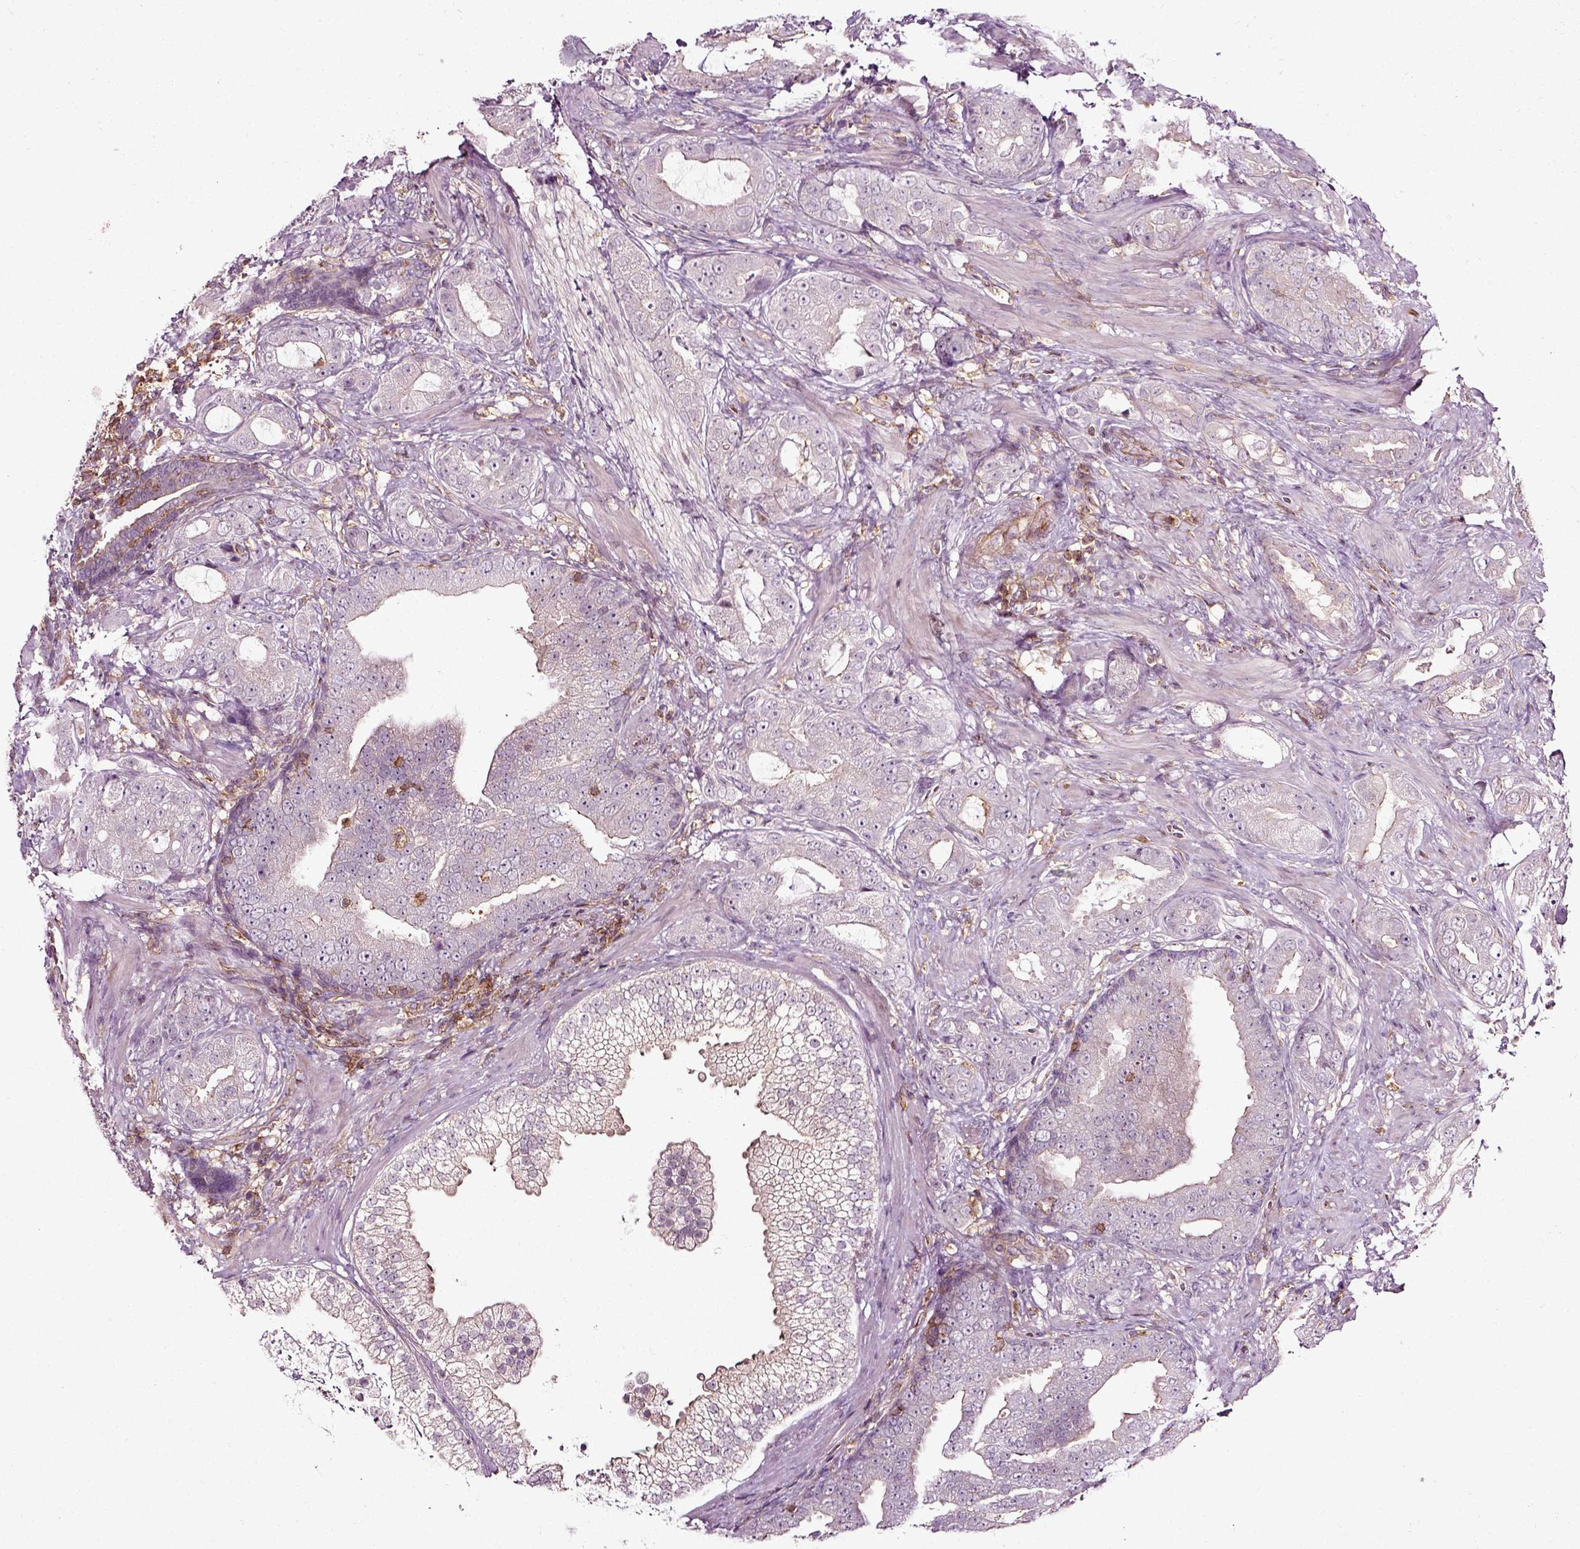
{"staining": {"intensity": "negative", "quantity": "none", "location": "none"}, "tissue": "prostate cancer", "cell_type": "Tumor cells", "image_type": "cancer", "snomed": [{"axis": "morphology", "description": "Adenocarcinoma, NOS"}, {"axis": "topography", "description": "Prostate"}], "caption": "An immunohistochemistry photomicrograph of adenocarcinoma (prostate) is shown. There is no staining in tumor cells of adenocarcinoma (prostate).", "gene": "RHOF", "patient": {"sex": "male", "age": 57}}